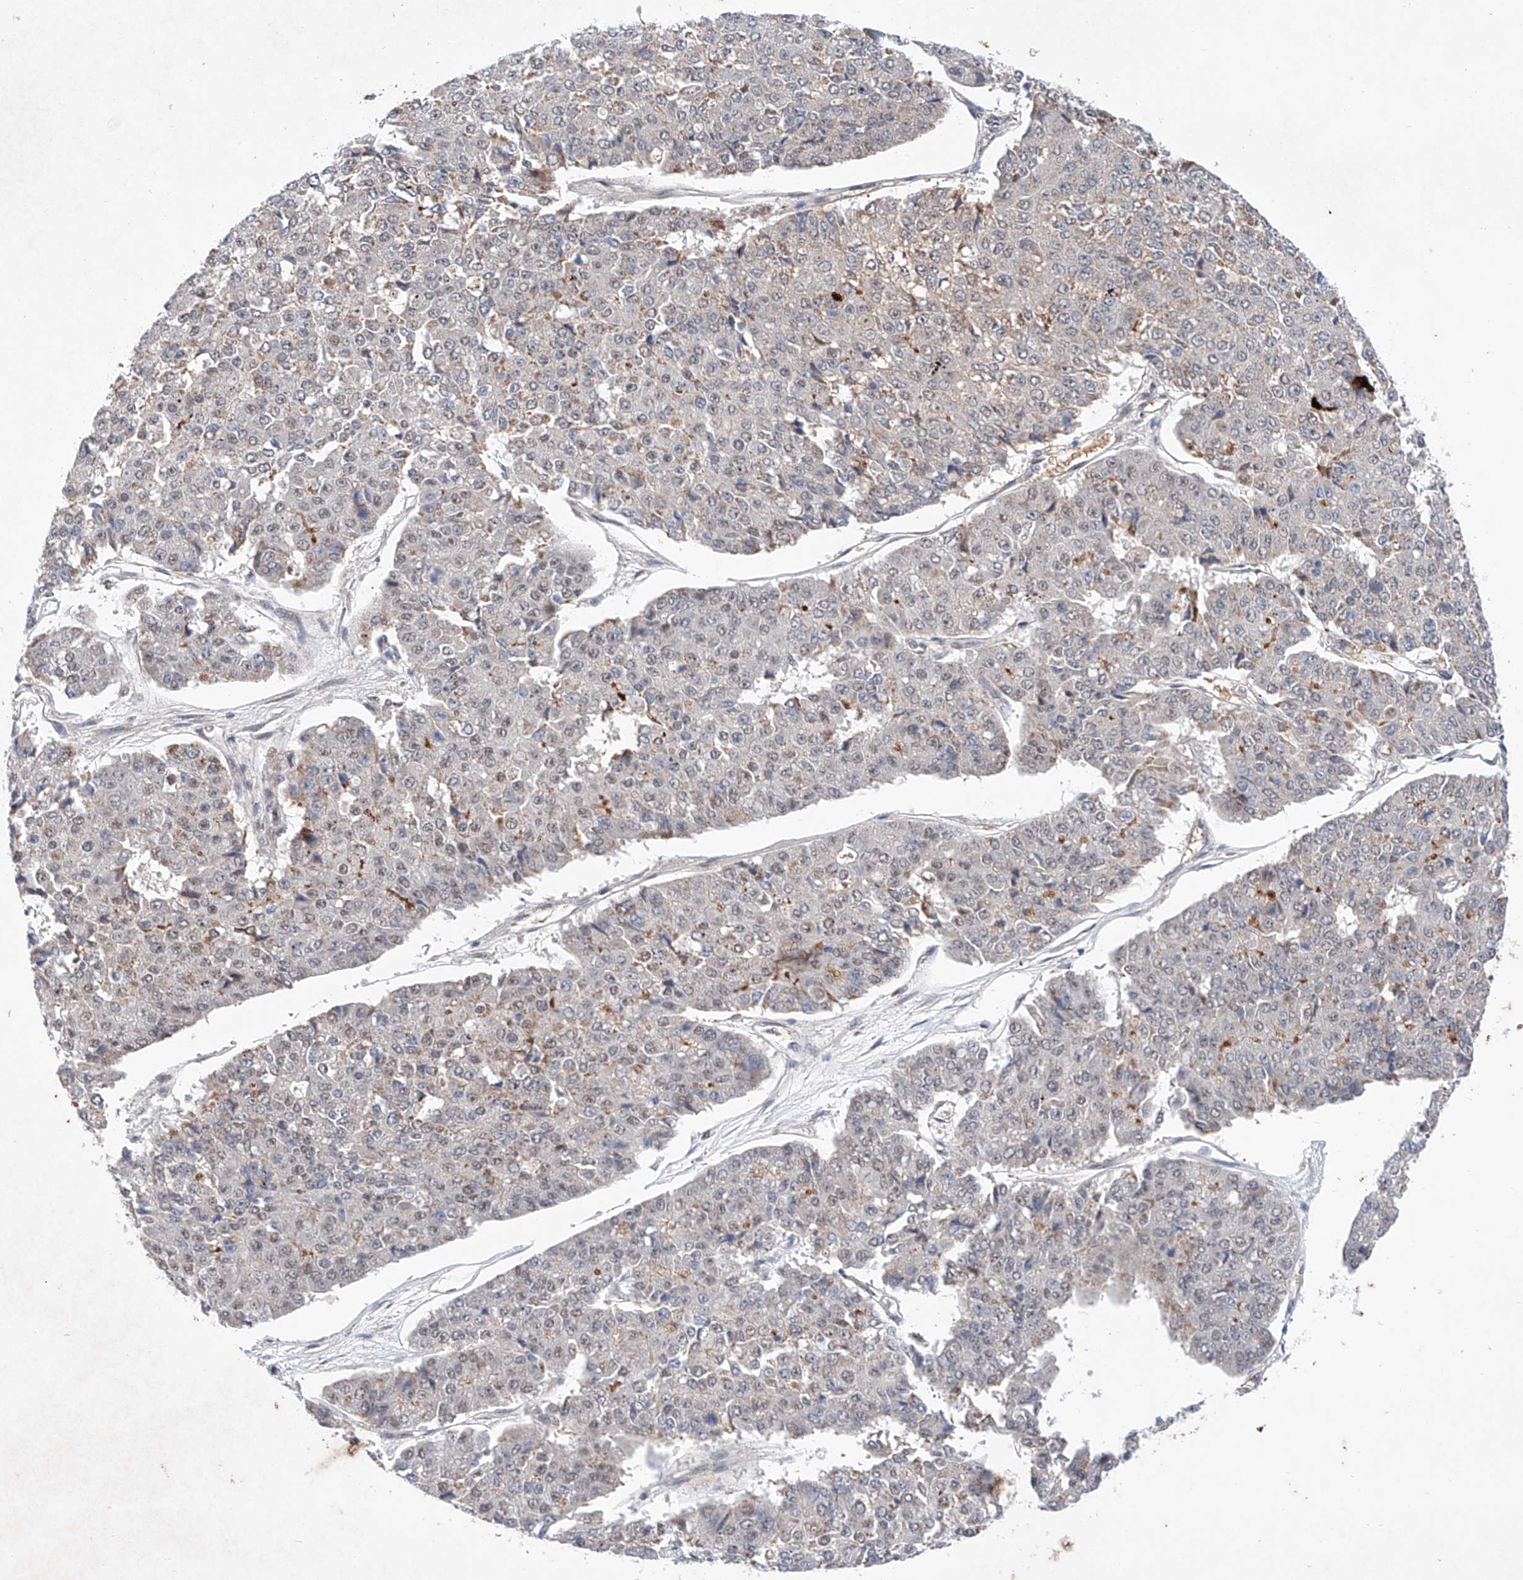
{"staining": {"intensity": "weak", "quantity": "<25%", "location": "cytoplasmic/membranous"}, "tissue": "pancreatic cancer", "cell_type": "Tumor cells", "image_type": "cancer", "snomed": [{"axis": "morphology", "description": "Adenocarcinoma, NOS"}, {"axis": "topography", "description": "Pancreas"}], "caption": "DAB (3,3'-diaminobenzidine) immunohistochemical staining of human pancreatic adenocarcinoma reveals no significant expression in tumor cells.", "gene": "FASTK", "patient": {"sex": "male", "age": 50}}